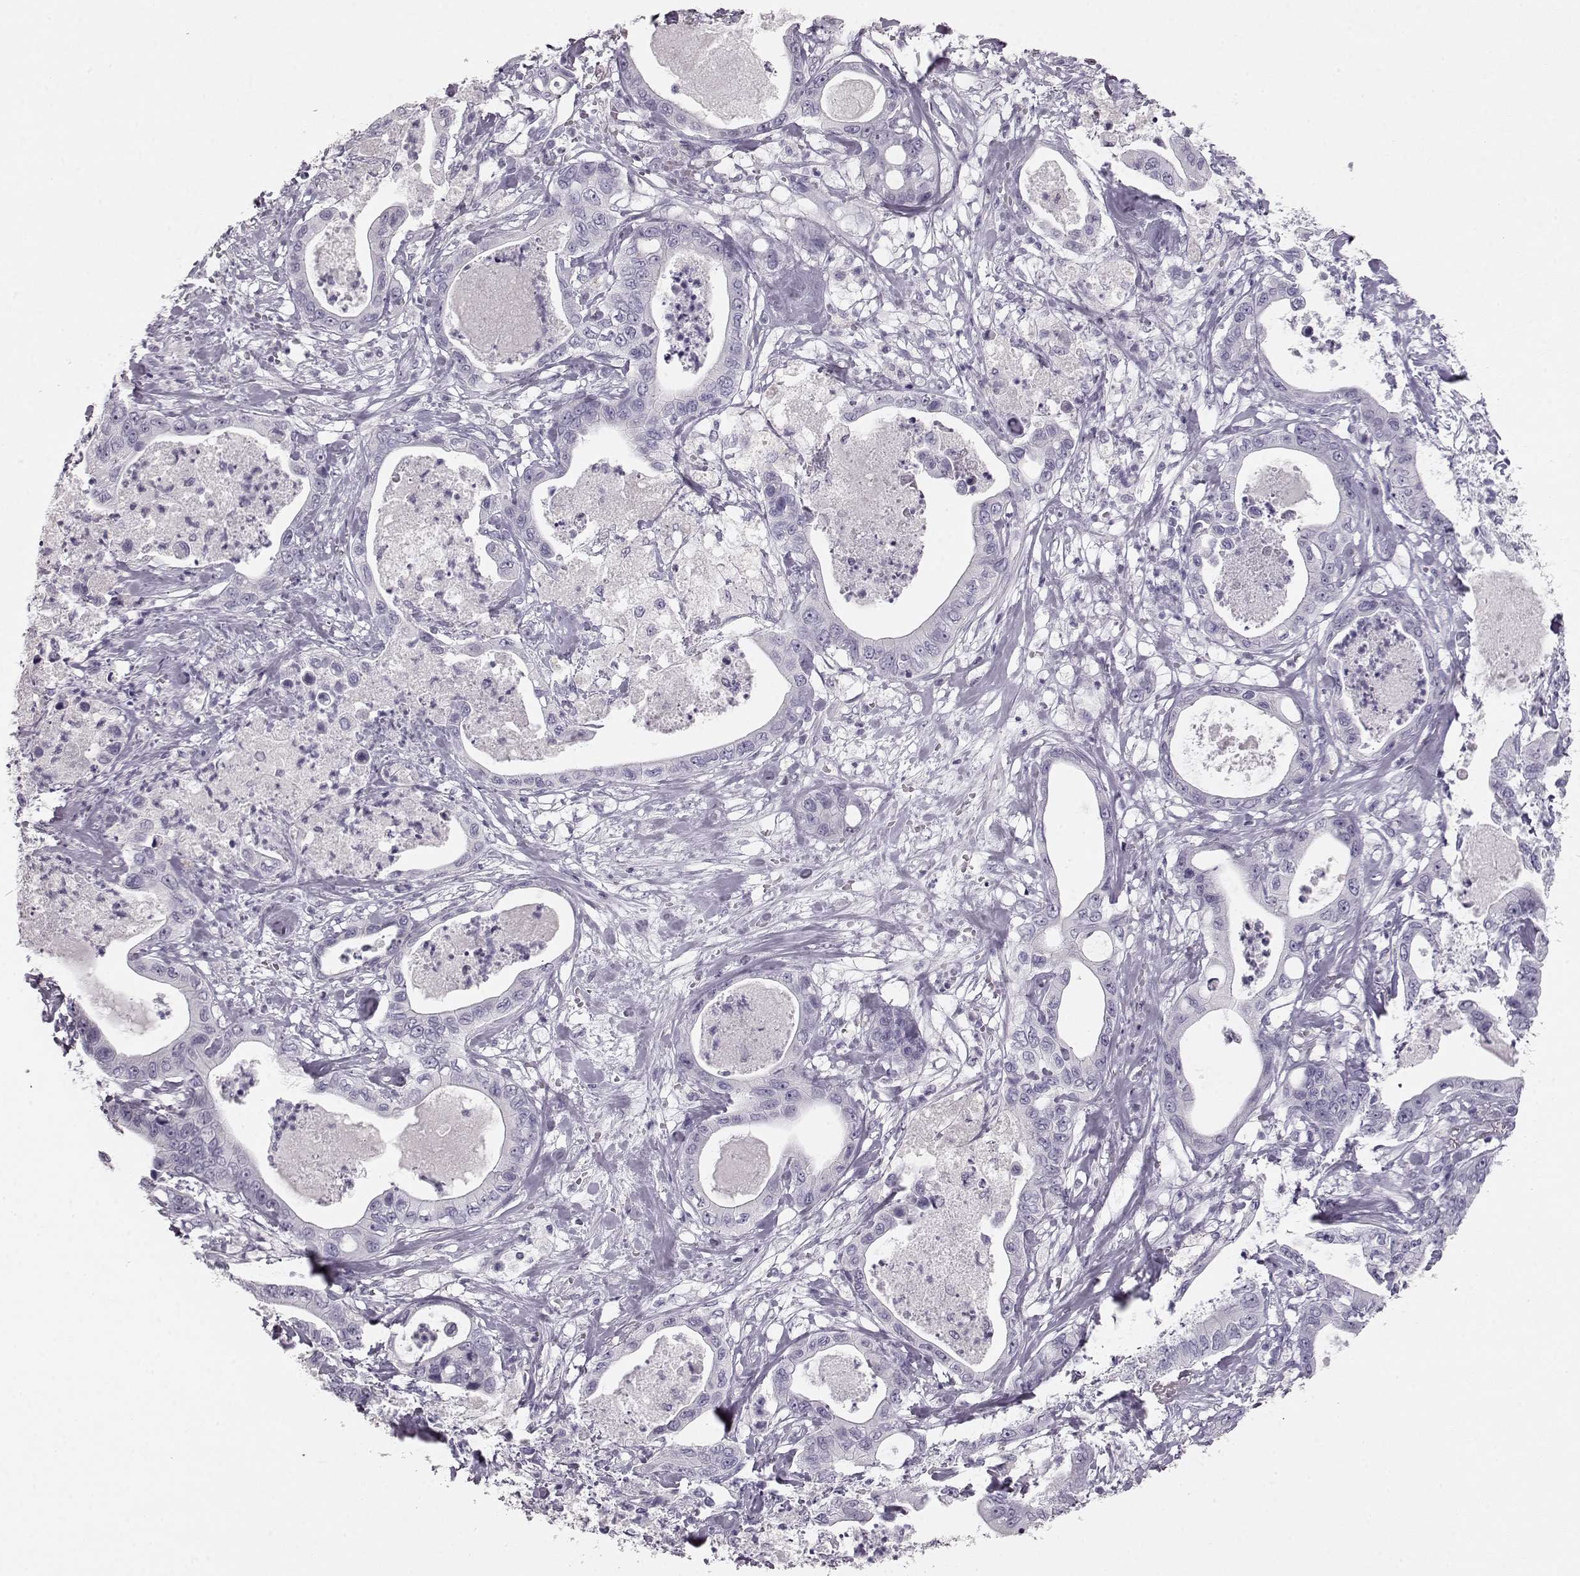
{"staining": {"intensity": "negative", "quantity": "none", "location": "none"}, "tissue": "pancreatic cancer", "cell_type": "Tumor cells", "image_type": "cancer", "snomed": [{"axis": "morphology", "description": "Adenocarcinoma, NOS"}, {"axis": "topography", "description": "Pancreas"}], "caption": "Histopathology image shows no significant protein expression in tumor cells of adenocarcinoma (pancreatic). The staining was performed using DAB to visualize the protein expression in brown, while the nuclei were stained in blue with hematoxylin (Magnification: 20x).", "gene": "BFSP2", "patient": {"sex": "male", "age": 71}}